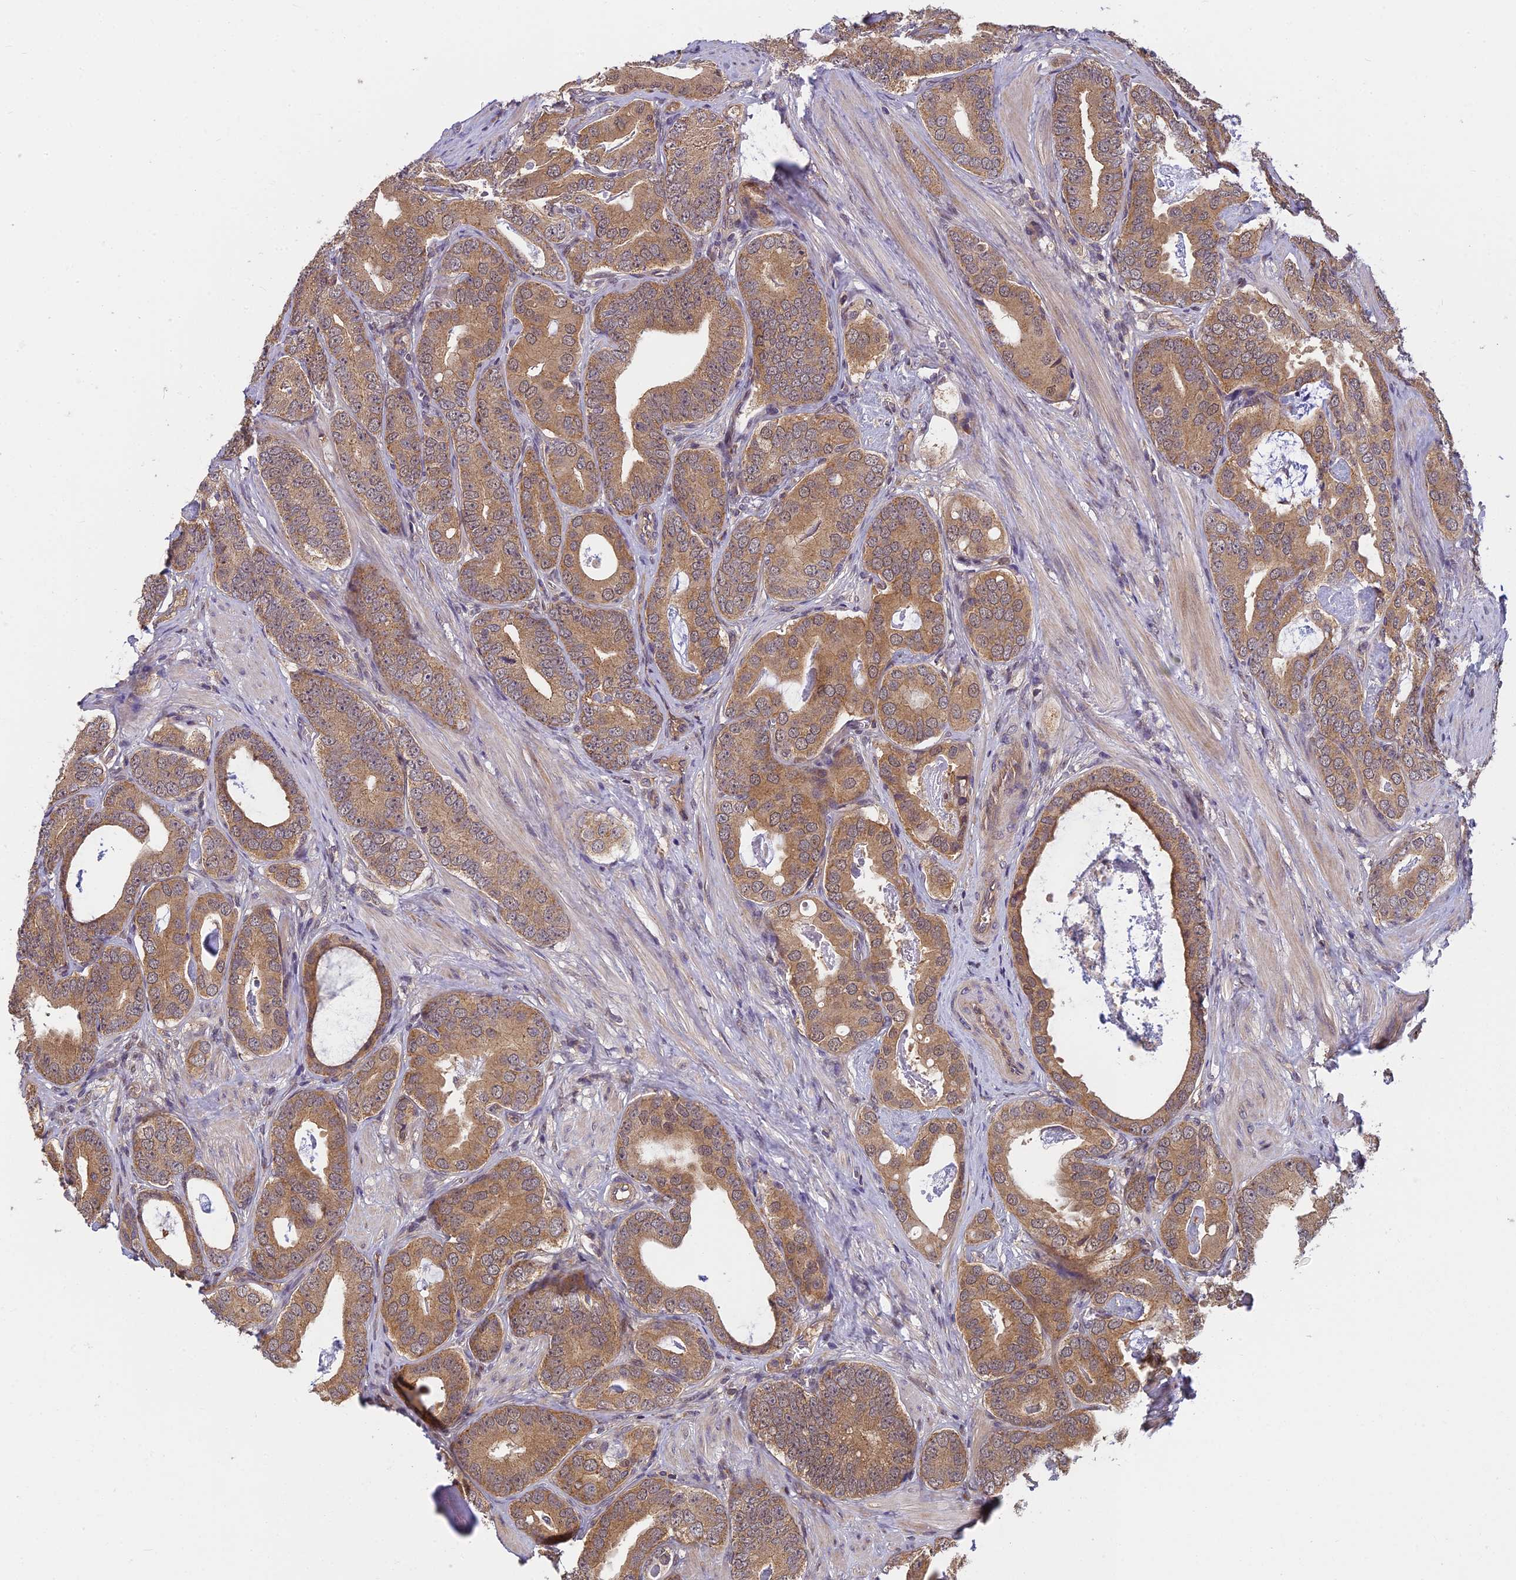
{"staining": {"intensity": "moderate", "quantity": ">75%", "location": "cytoplasmic/membranous"}, "tissue": "prostate cancer", "cell_type": "Tumor cells", "image_type": "cancer", "snomed": [{"axis": "morphology", "description": "Adenocarcinoma, Low grade"}, {"axis": "topography", "description": "Prostate"}], "caption": "There is medium levels of moderate cytoplasmic/membranous expression in tumor cells of prostate cancer, as demonstrated by immunohistochemical staining (brown color).", "gene": "PIKFYVE", "patient": {"sex": "male", "age": 71}}